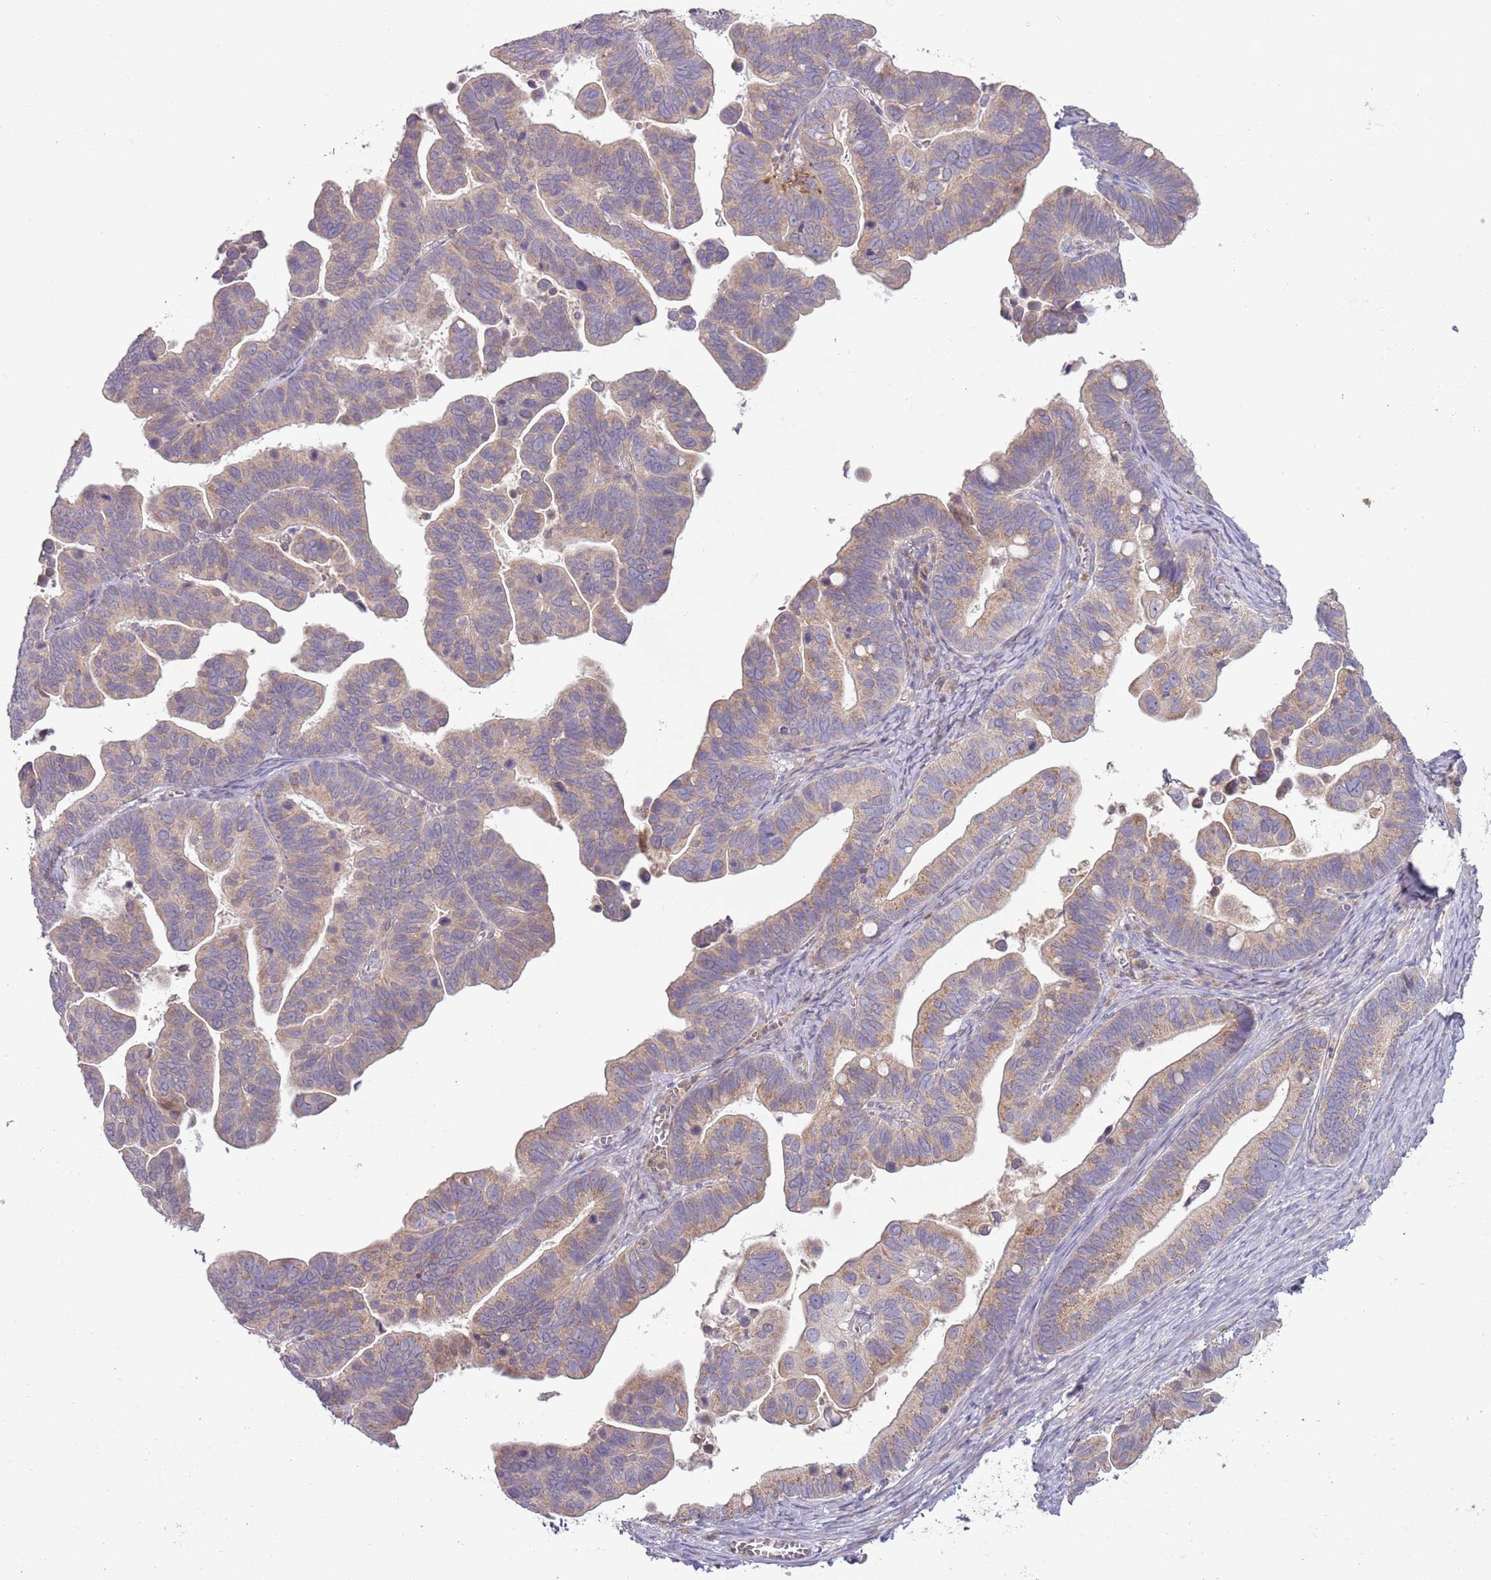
{"staining": {"intensity": "weak", "quantity": "25%-75%", "location": "cytoplasmic/membranous"}, "tissue": "ovarian cancer", "cell_type": "Tumor cells", "image_type": "cancer", "snomed": [{"axis": "morphology", "description": "Cystadenocarcinoma, serous, NOS"}, {"axis": "topography", "description": "Ovary"}], "caption": "Brown immunohistochemical staining in human serous cystadenocarcinoma (ovarian) displays weak cytoplasmic/membranous positivity in about 25%-75% of tumor cells. Immunohistochemistry stains the protein in brown and the nuclei are stained blue.", "gene": "DTD2", "patient": {"sex": "female", "age": 56}}